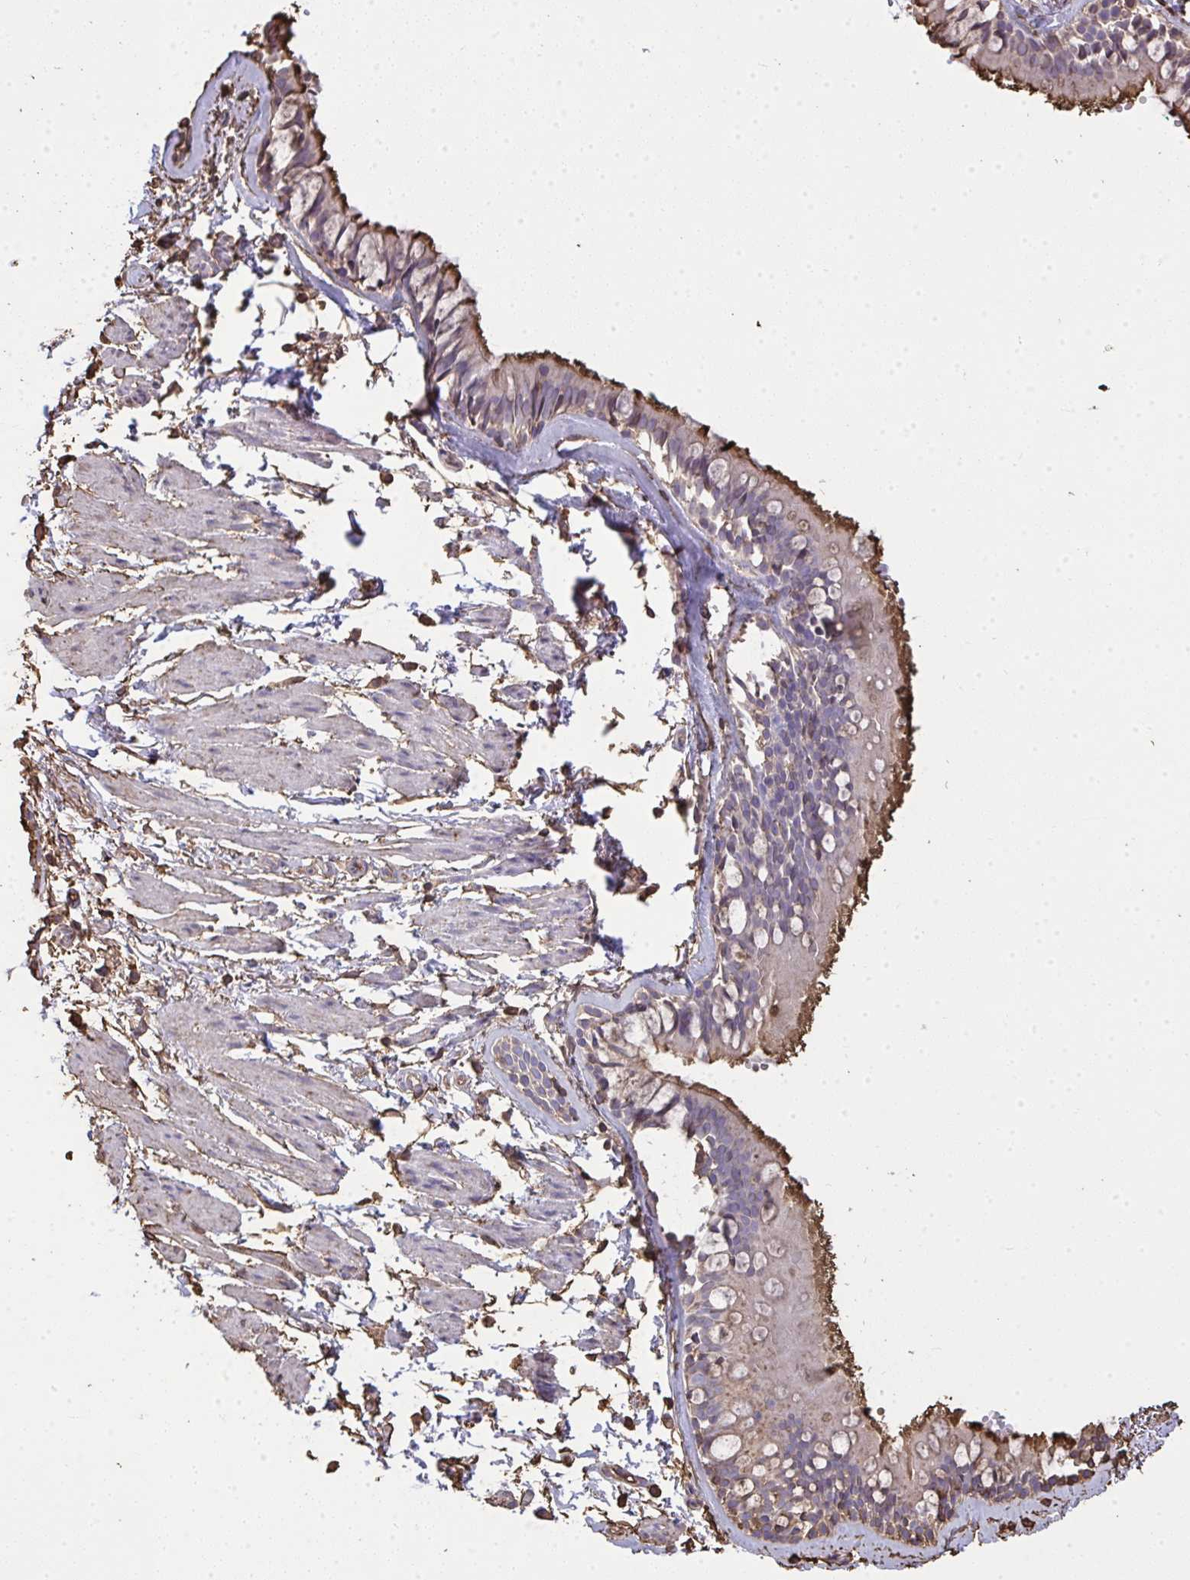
{"staining": {"intensity": "strong", "quantity": "25%-75%", "location": "cytoplasmic/membranous"}, "tissue": "bronchus", "cell_type": "Respiratory epithelial cells", "image_type": "normal", "snomed": [{"axis": "morphology", "description": "Normal tissue, NOS"}, {"axis": "topography", "description": "Cartilage tissue"}, {"axis": "topography", "description": "Bronchus"}, {"axis": "topography", "description": "Peripheral nerve tissue"}], "caption": "Immunohistochemistry (IHC) staining of unremarkable bronchus, which shows high levels of strong cytoplasmic/membranous expression in approximately 25%-75% of respiratory epithelial cells indicating strong cytoplasmic/membranous protein staining. The staining was performed using DAB (3,3'-diaminobenzidine) (brown) for protein detection and nuclei were counterstained in hematoxylin (blue).", "gene": "ANXA5", "patient": {"sex": "female", "age": 59}}